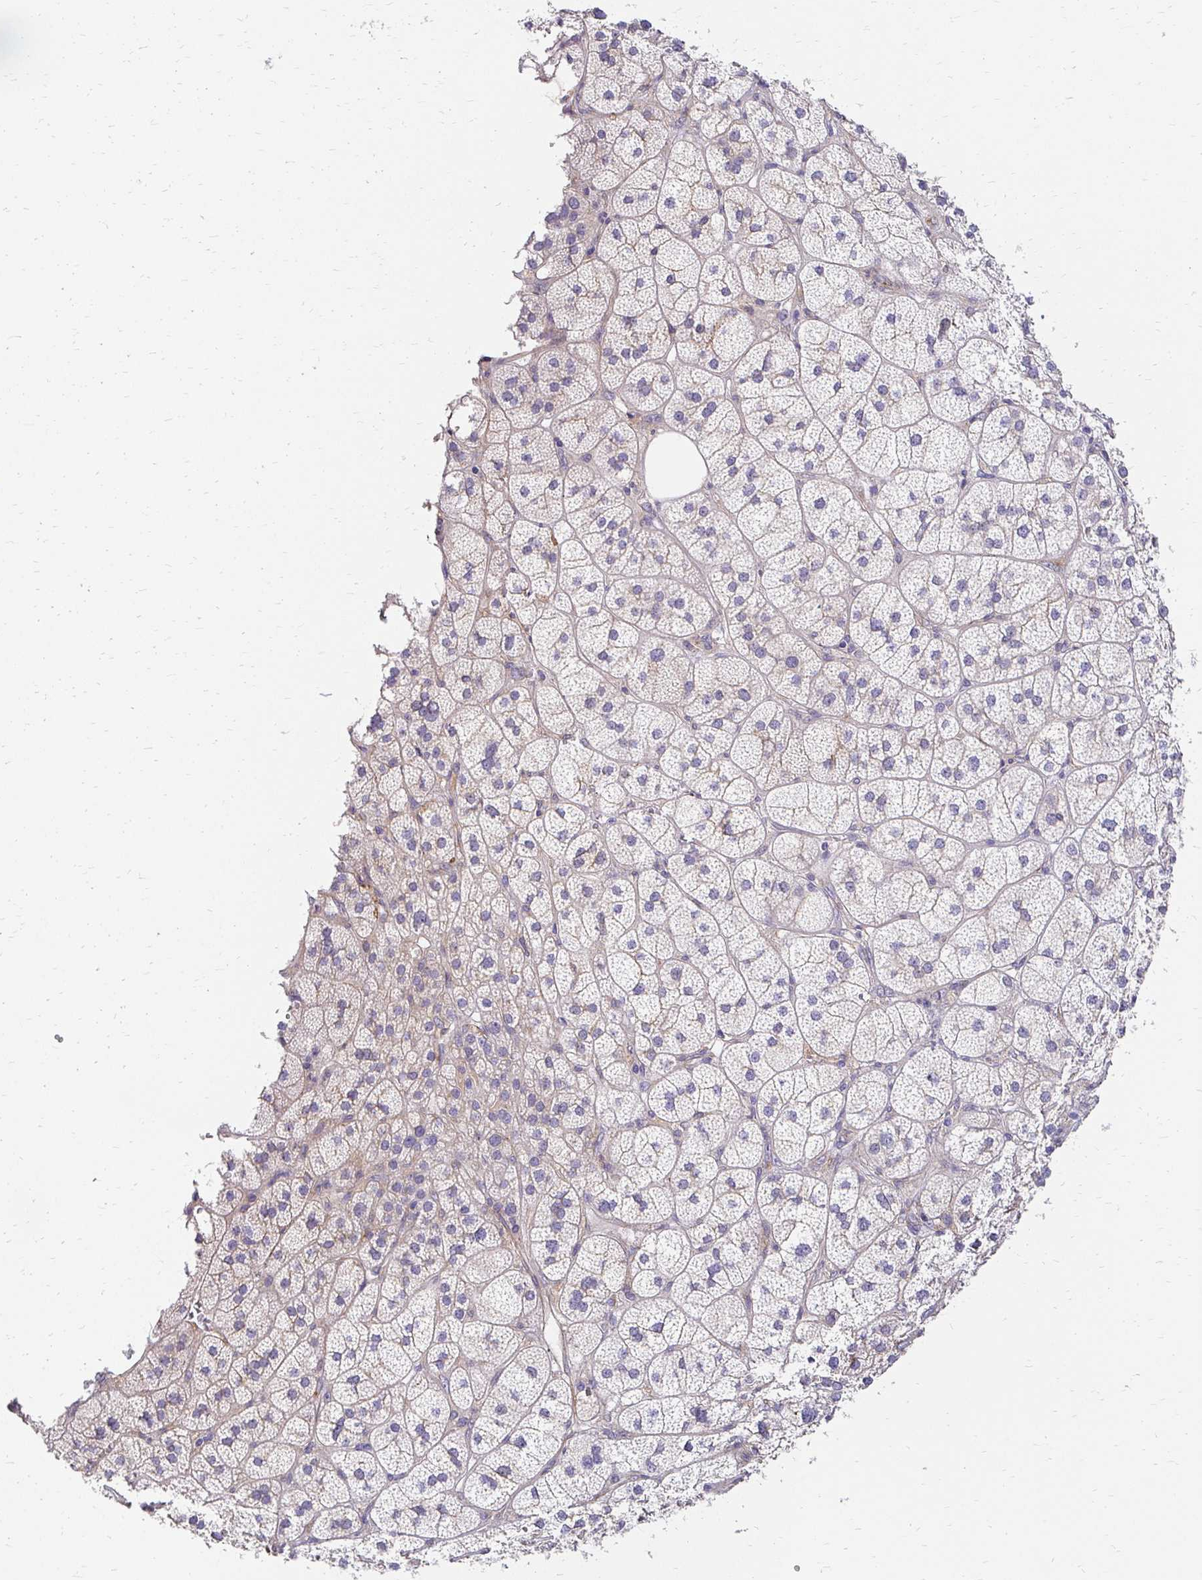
{"staining": {"intensity": "negative", "quantity": "none", "location": "none"}, "tissue": "adrenal gland", "cell_type": "Glandular cells", "image_type": "normal", "snomed": [{"axis": "morphology", "description": "Normal tissue, NOS"}, {"axis": "topography", "description": "Adrenal gland"}], "caption": "Immunohistochemistry (IHC) of normal adrenal gland exhibits no expression in glandular cells.", "gene": "PRIMA1", "patient": {"sex": "female", "age": 60}}